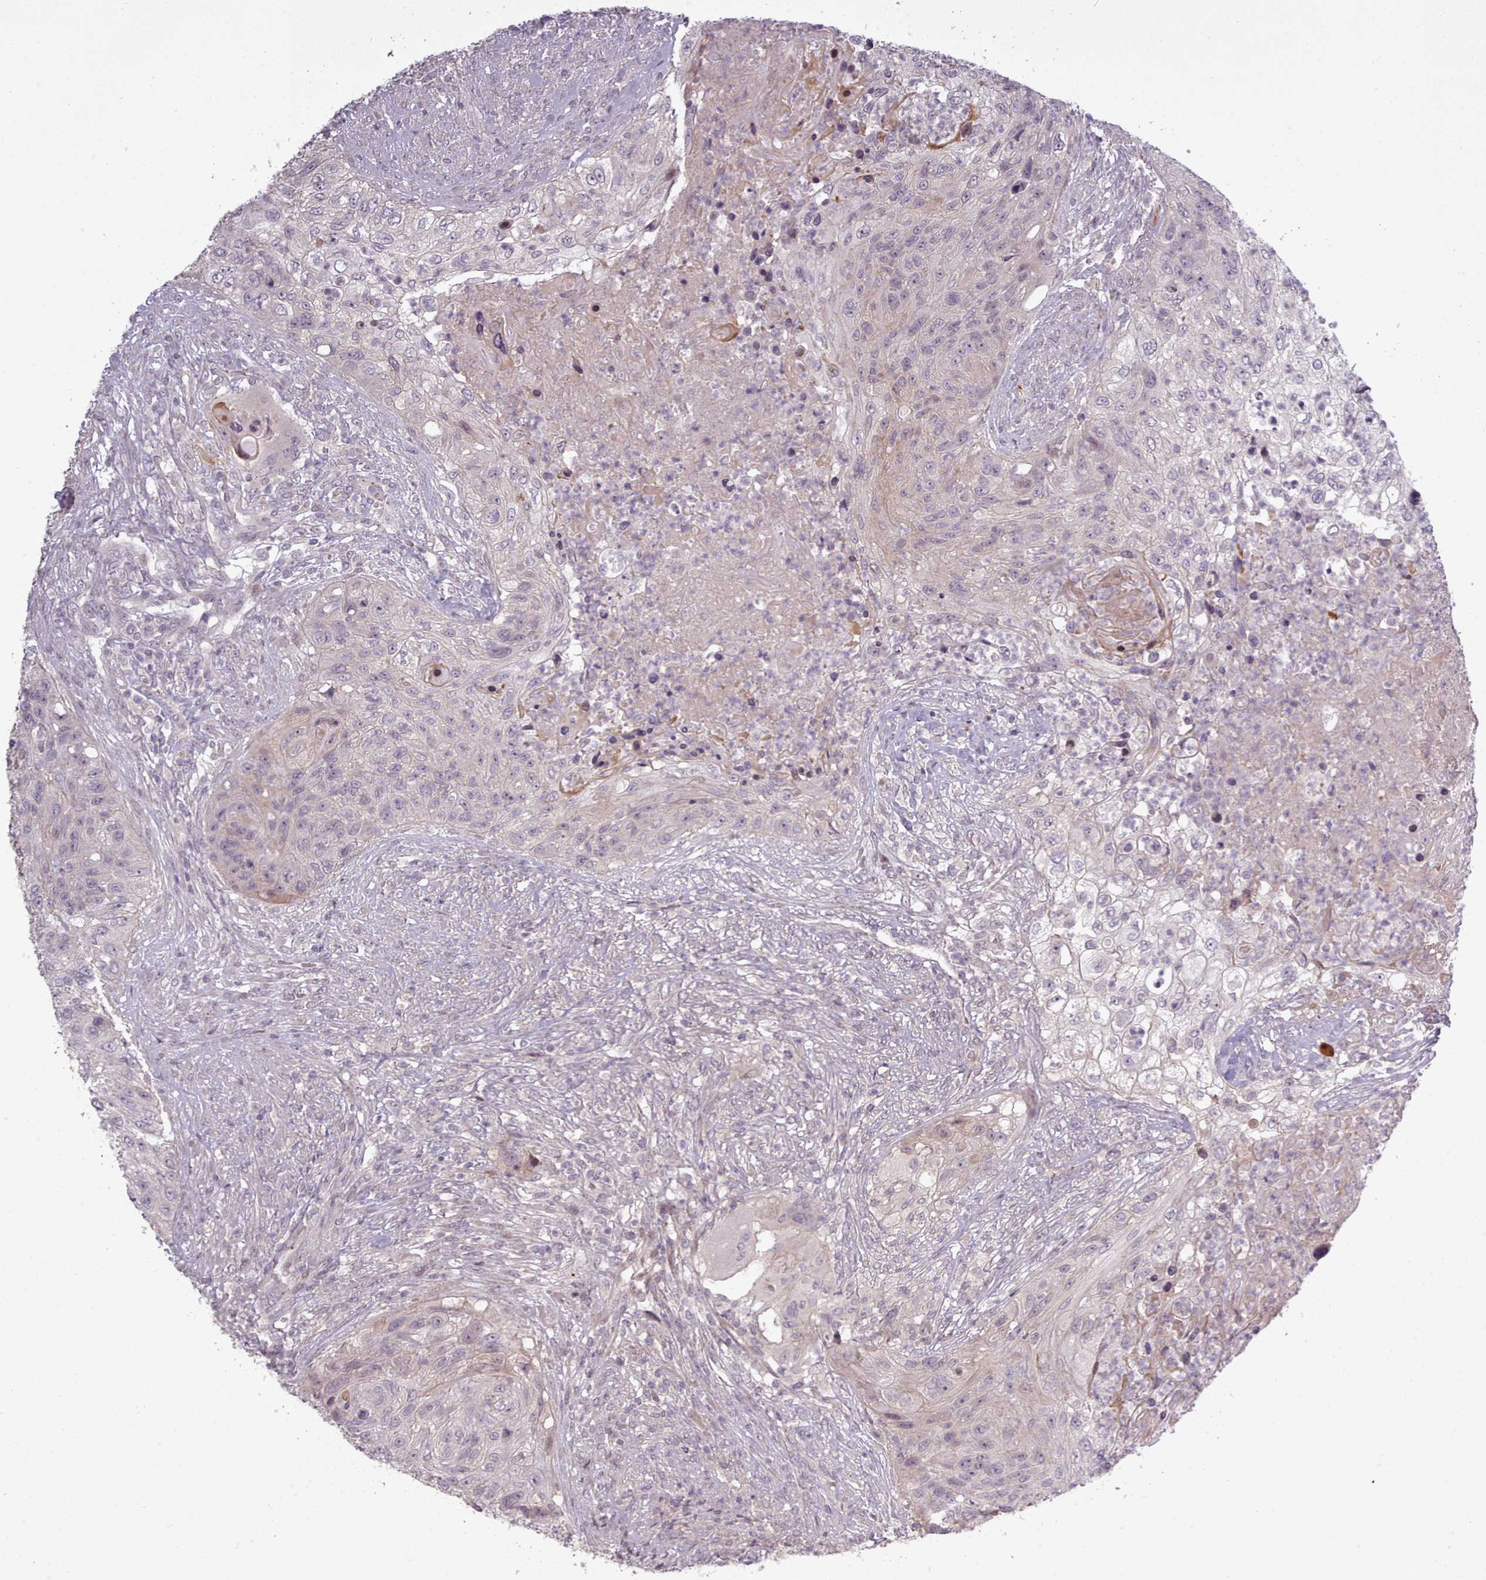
{"staining": {"intensity": "negative", "quantity": "none", "location": "none"}, "tissue": "urothelial cancer", "cell_type": "Tumor cells", "image_type": "cancer", "snomed": [{"axis": "morphology", "description": "Urothelial carcinoma, High grade"}, {"axis": "topography", "description": "Urinary bladder"}], "caption": "Protein analysis of urothelial cancer shows no significant staining in tumor cells. The staining was performed using DAB to visualize the protein expression in brown, while the nuclei were stained in blue with hematoxylin (Magnification: 20x).", "gene": "LEFTY2", "patient": {"sex": "female", "age": 60}}